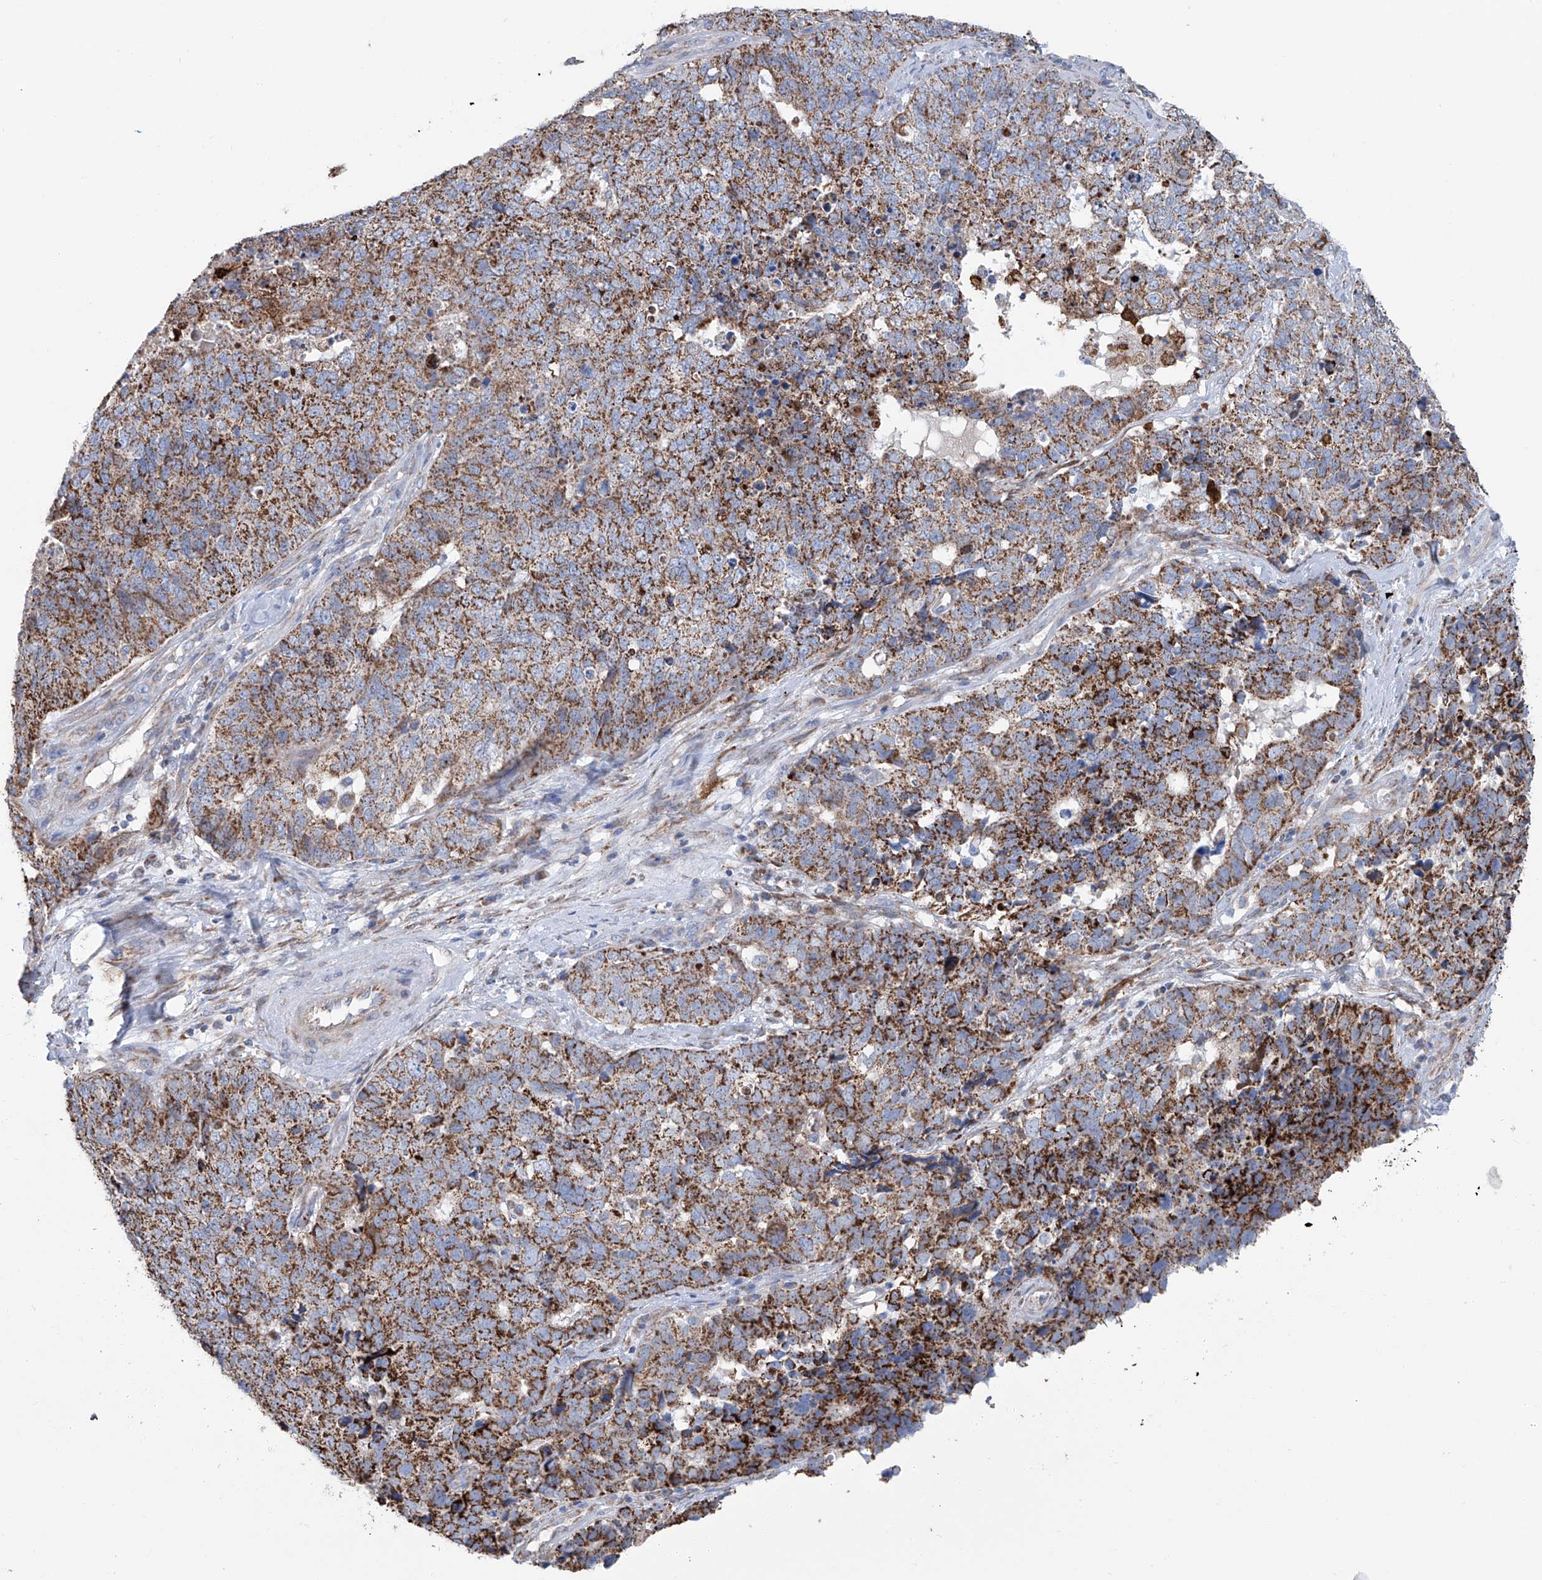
{"staining": {"intensity": "strong", "quantity": ">75%", "location": "cytoplasmic/membranous"}, "tissue": "cervical cancer", "cell_type": "Tumor cells", "image_type": "cancer", "snomed": [{"axis": "morphology", "description": "Squamous cell carcinoma, NOS"}, {"axis": "topography", "description": "Cervix"}], "caption": "Cervical cancer (squamous cell carcinoma) stained for a protein (brown) displays strong cytoplasmic/membranous positive staining in approximately >75% of tumor cells.", "gene": "ALDH6A1", "patient": {"sex": "female", "age": 63}}